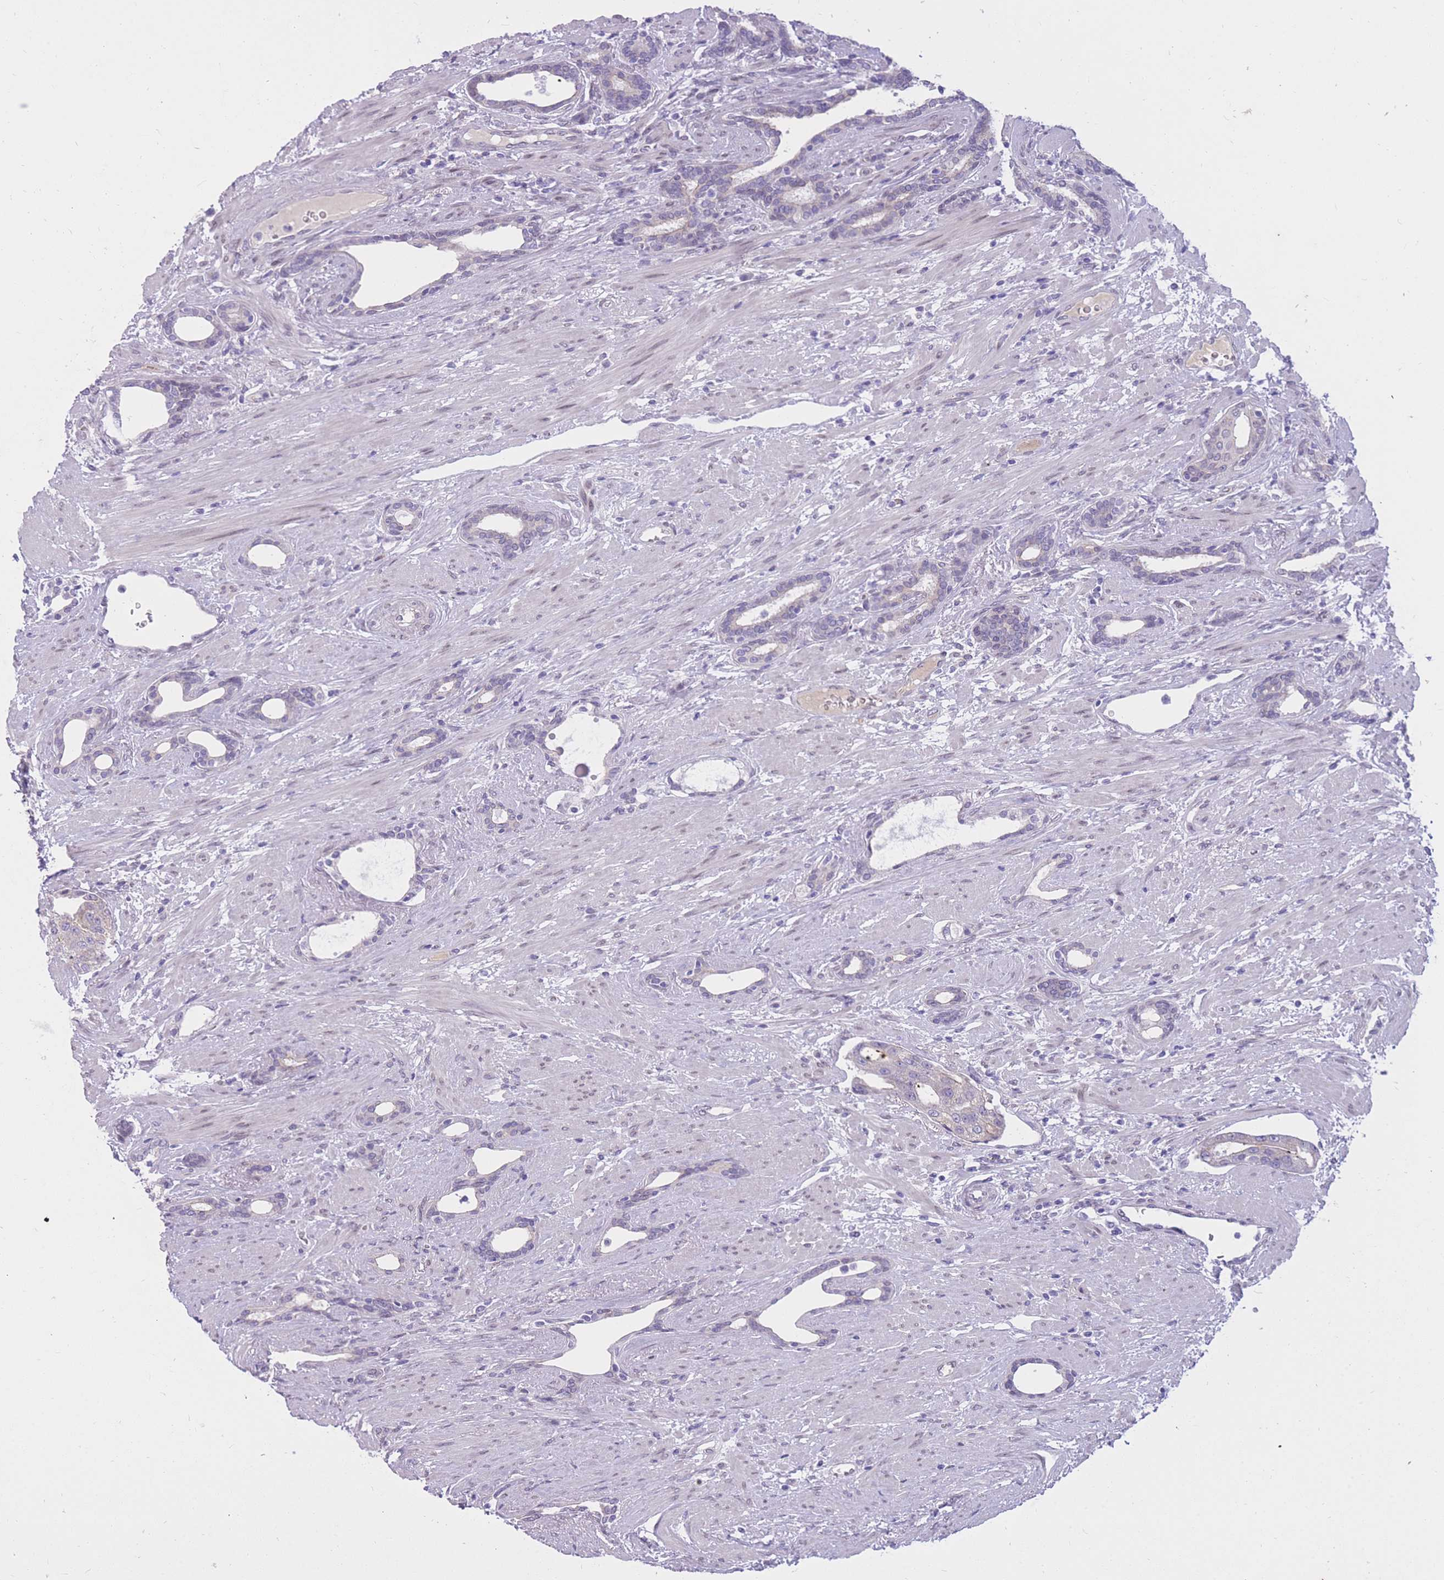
{"staining": {"intensity": "weak", "quantity": "<25%", "location": "cytoplasmic/membranous"}, "tissue": "prostate cancer", "cell_type": "Tumor cells", "image_type": "cancer", "snomed": [{"axis": "morphology", "description": "Adenocarcinoma, High grade"}, {"axis": "topography", "description": "Prostate"}], "caption": "This is an IHC micrograph of human prostate cancer (high-grade adenocarcinoma). There is no staining in tumor cells.", "gene": "HOOK2", "patient": {"sex": "male", "age": 69}}